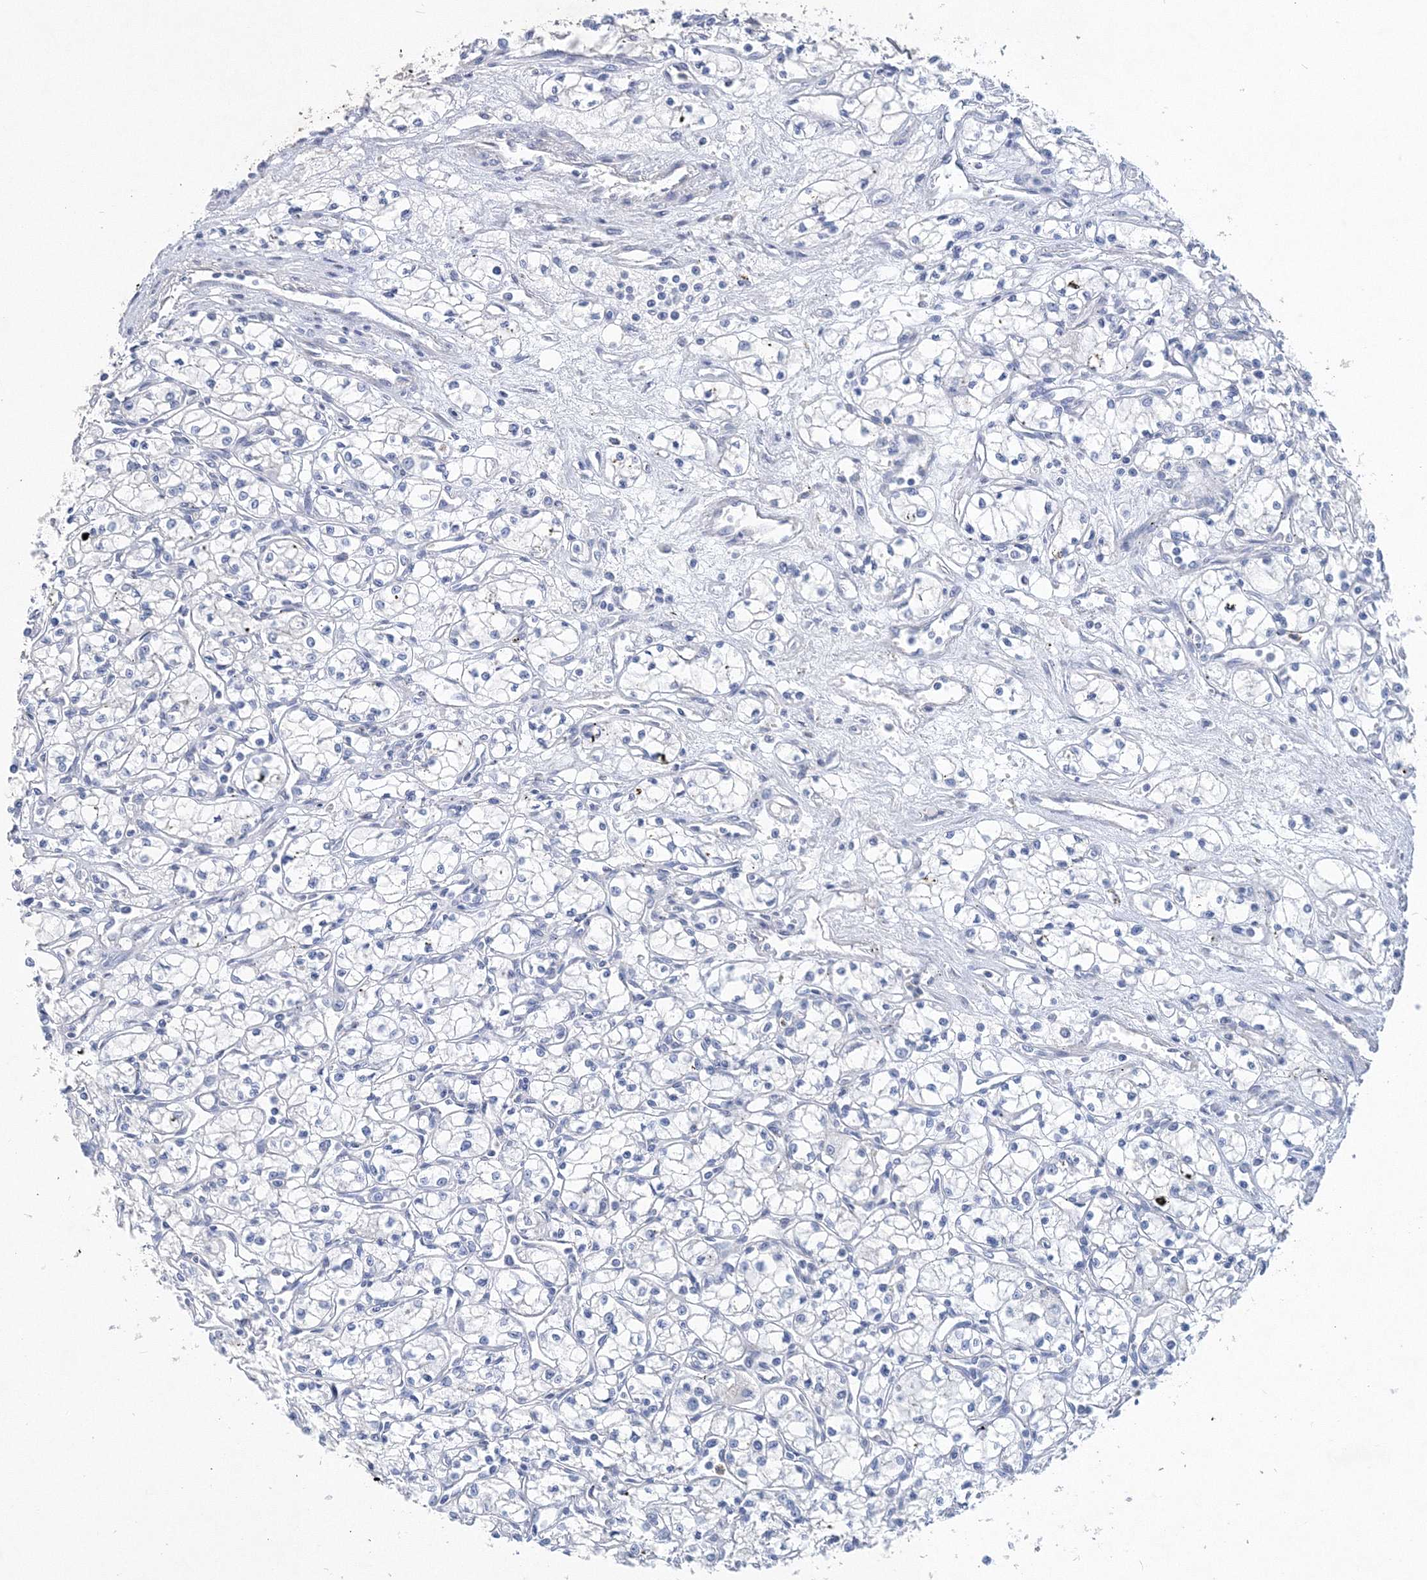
{"staining": {"intensity": "negative", "quantity": "none", "location": "none"}, "tissue": "renal cancer", "cell_type": "Tumor cells", "image_type": "cancer", "snomed": [{"axis": "morphology", "description": "Adenocarcinoma, NOS"}, {"axis": "topography", "description": "Kidney"}], "caption": "The photomicrograph shows no significant expression in tumor cells of renal adenocarcinoma.", "gene": "OSBPL6", "patient": {"sex": "male", "age": 59}}